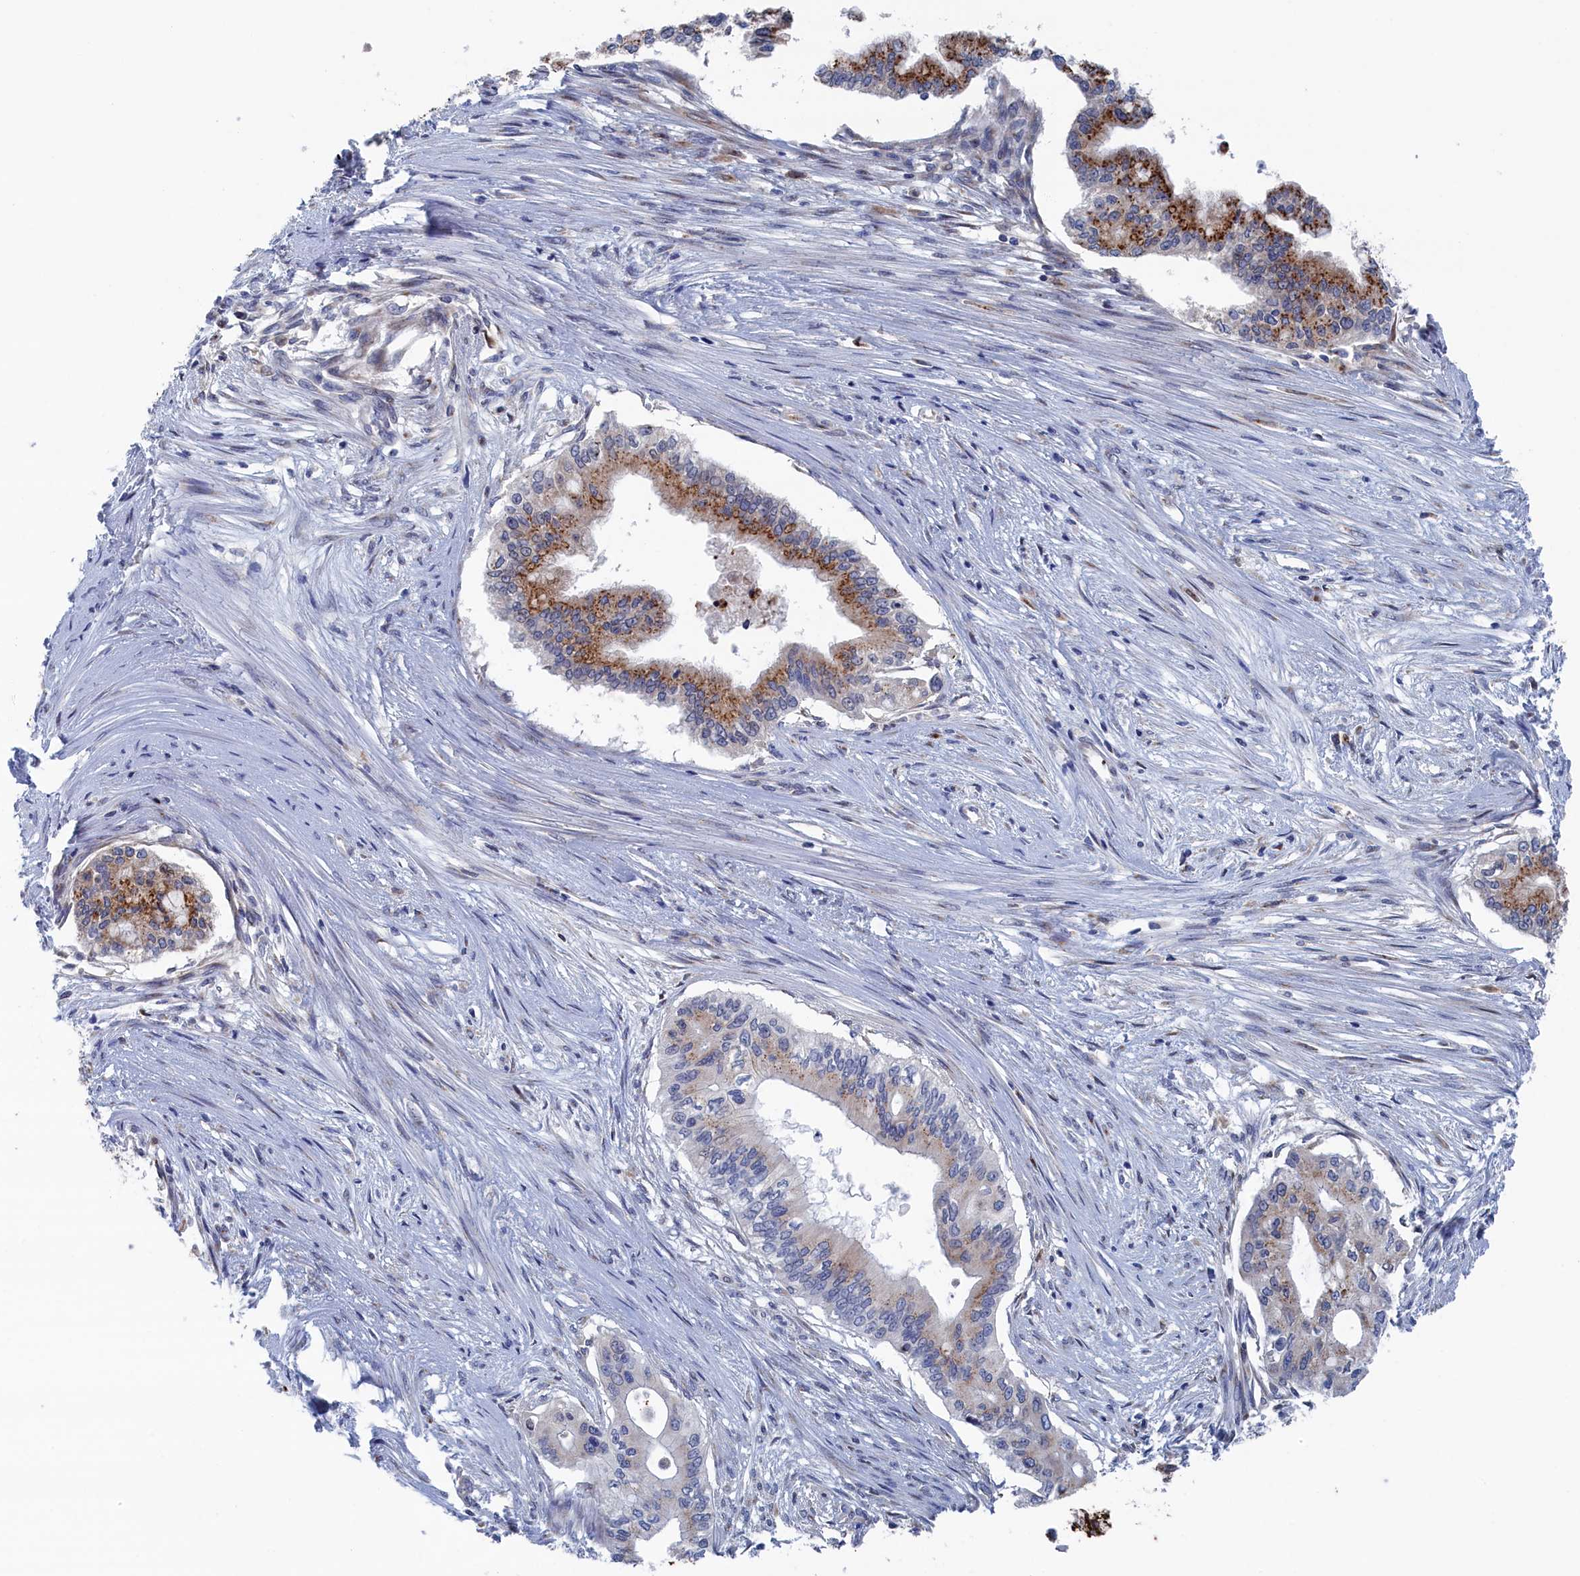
{"staining": {"intensity": "moderate", "quantity": ">75%", "location": "cytoplasmic/membranous"}, "tissue": "pancreatic cancer", "cell_type": "Tumor cells", "image_type": "cancer", "snomed": [{"axis": "morphology", "description": "Adenocarcinoma, NOS"}, {"axis": "topography", "description": "Pancreas"}], "caption": "Tumor cells display medium levels of moderate cytoplasmic/membranous expression in approximately >75% of cells in human adenocarcinoma (pancreatic). Using DAB (brown) and hematoxylin (blue) stains, captured at high magnification using brightfield microscopy.", "gene": "IRX1", "patient": {"sex": "male", "age": 46}}